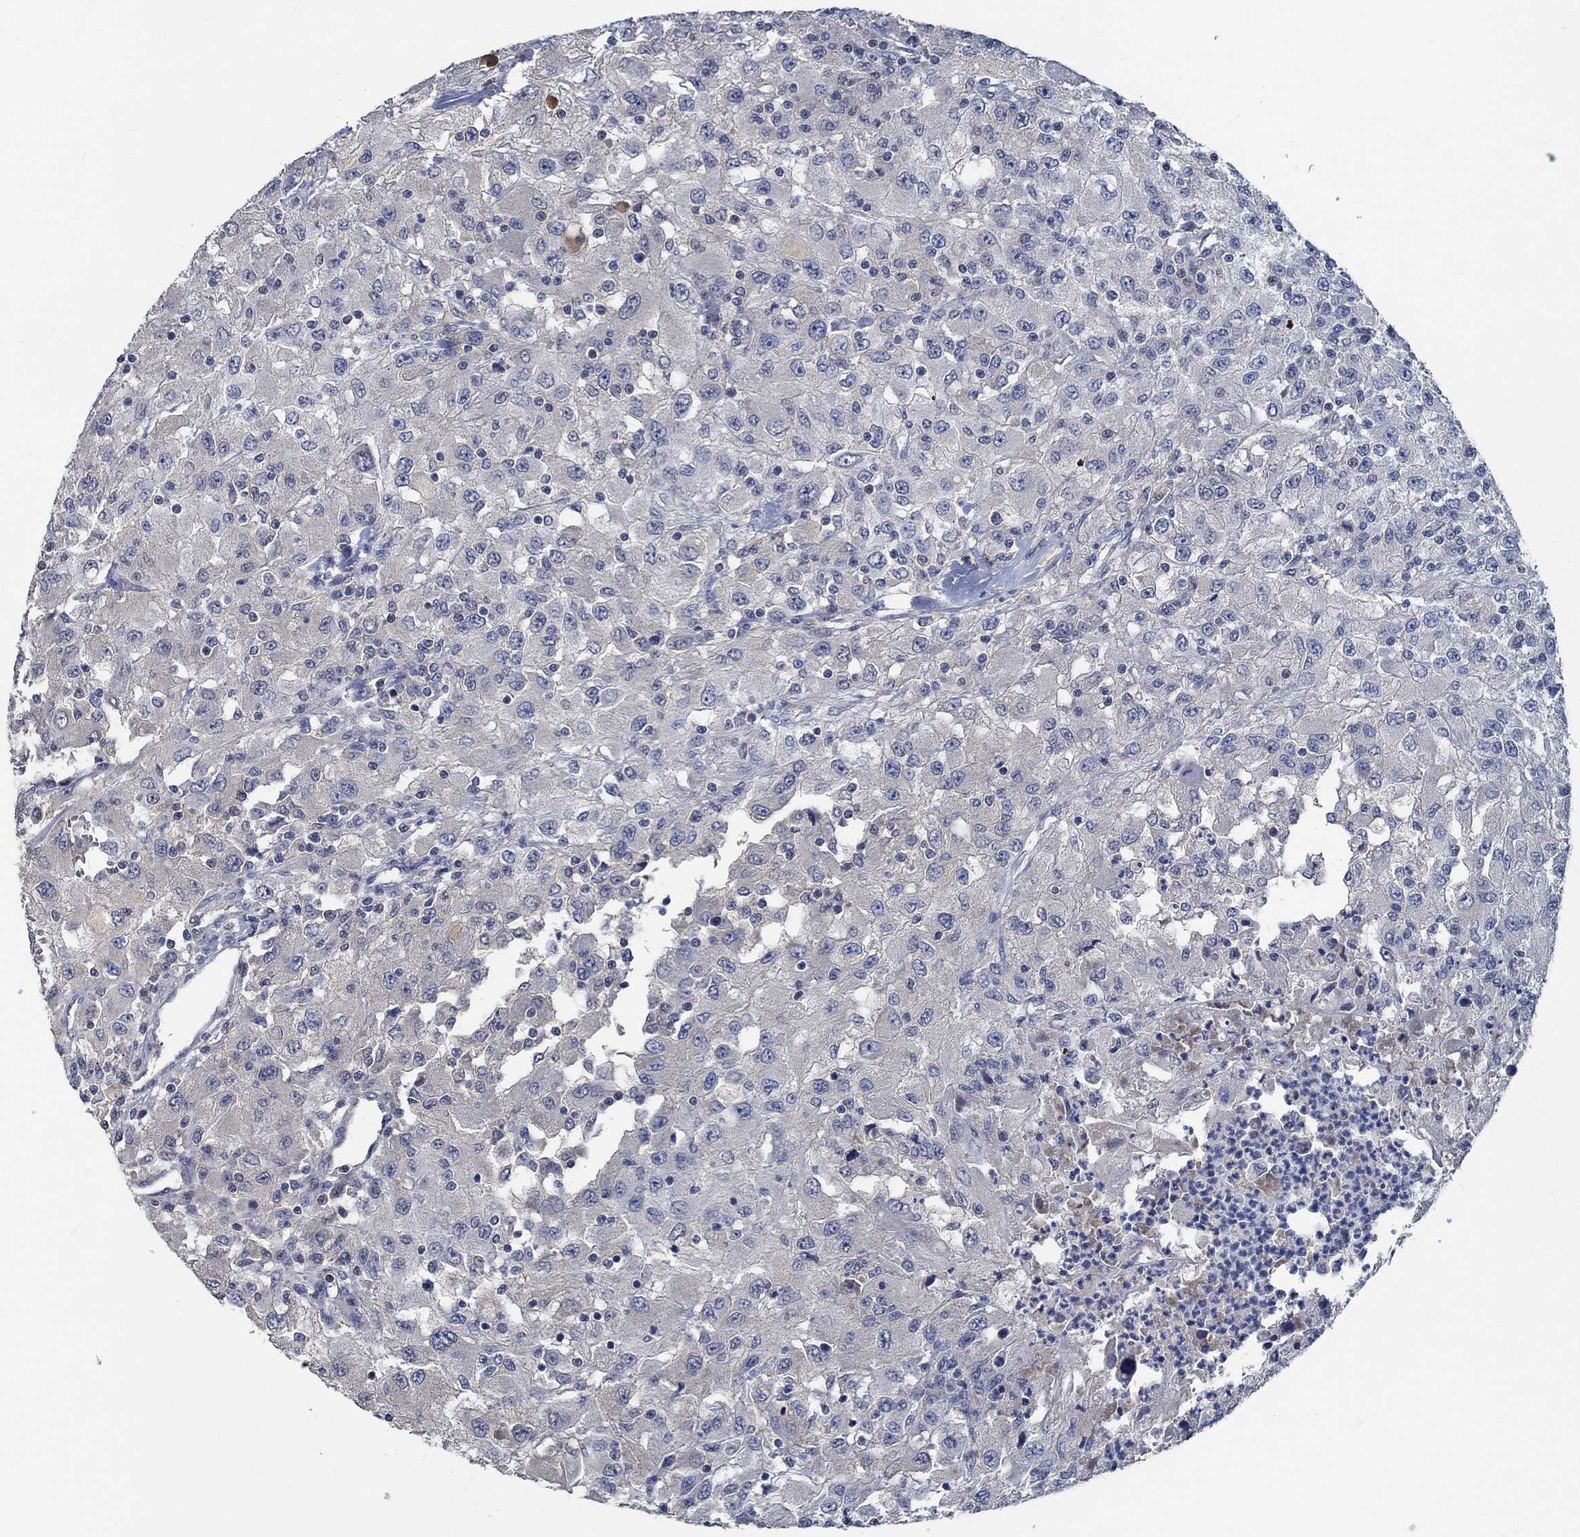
{"staining": {"intensity": "negative", "quantity": "none", "location": "none"}, "tissue": "renal cancer", "cell_type": "Tumor cells", "image_type": "cancer", "snomed": [{"axis": "morphology", "description": "Adenocarcinoma, NOS"}, {"axis": "topography", "description": "Kidney"}], "caption": "A photomicrograph of human renal cancer (adenocarcinoma) is negative for staining in tumor cells.", "gene": "OBSCN", "patient": {"sex": "female", "age": 67}}